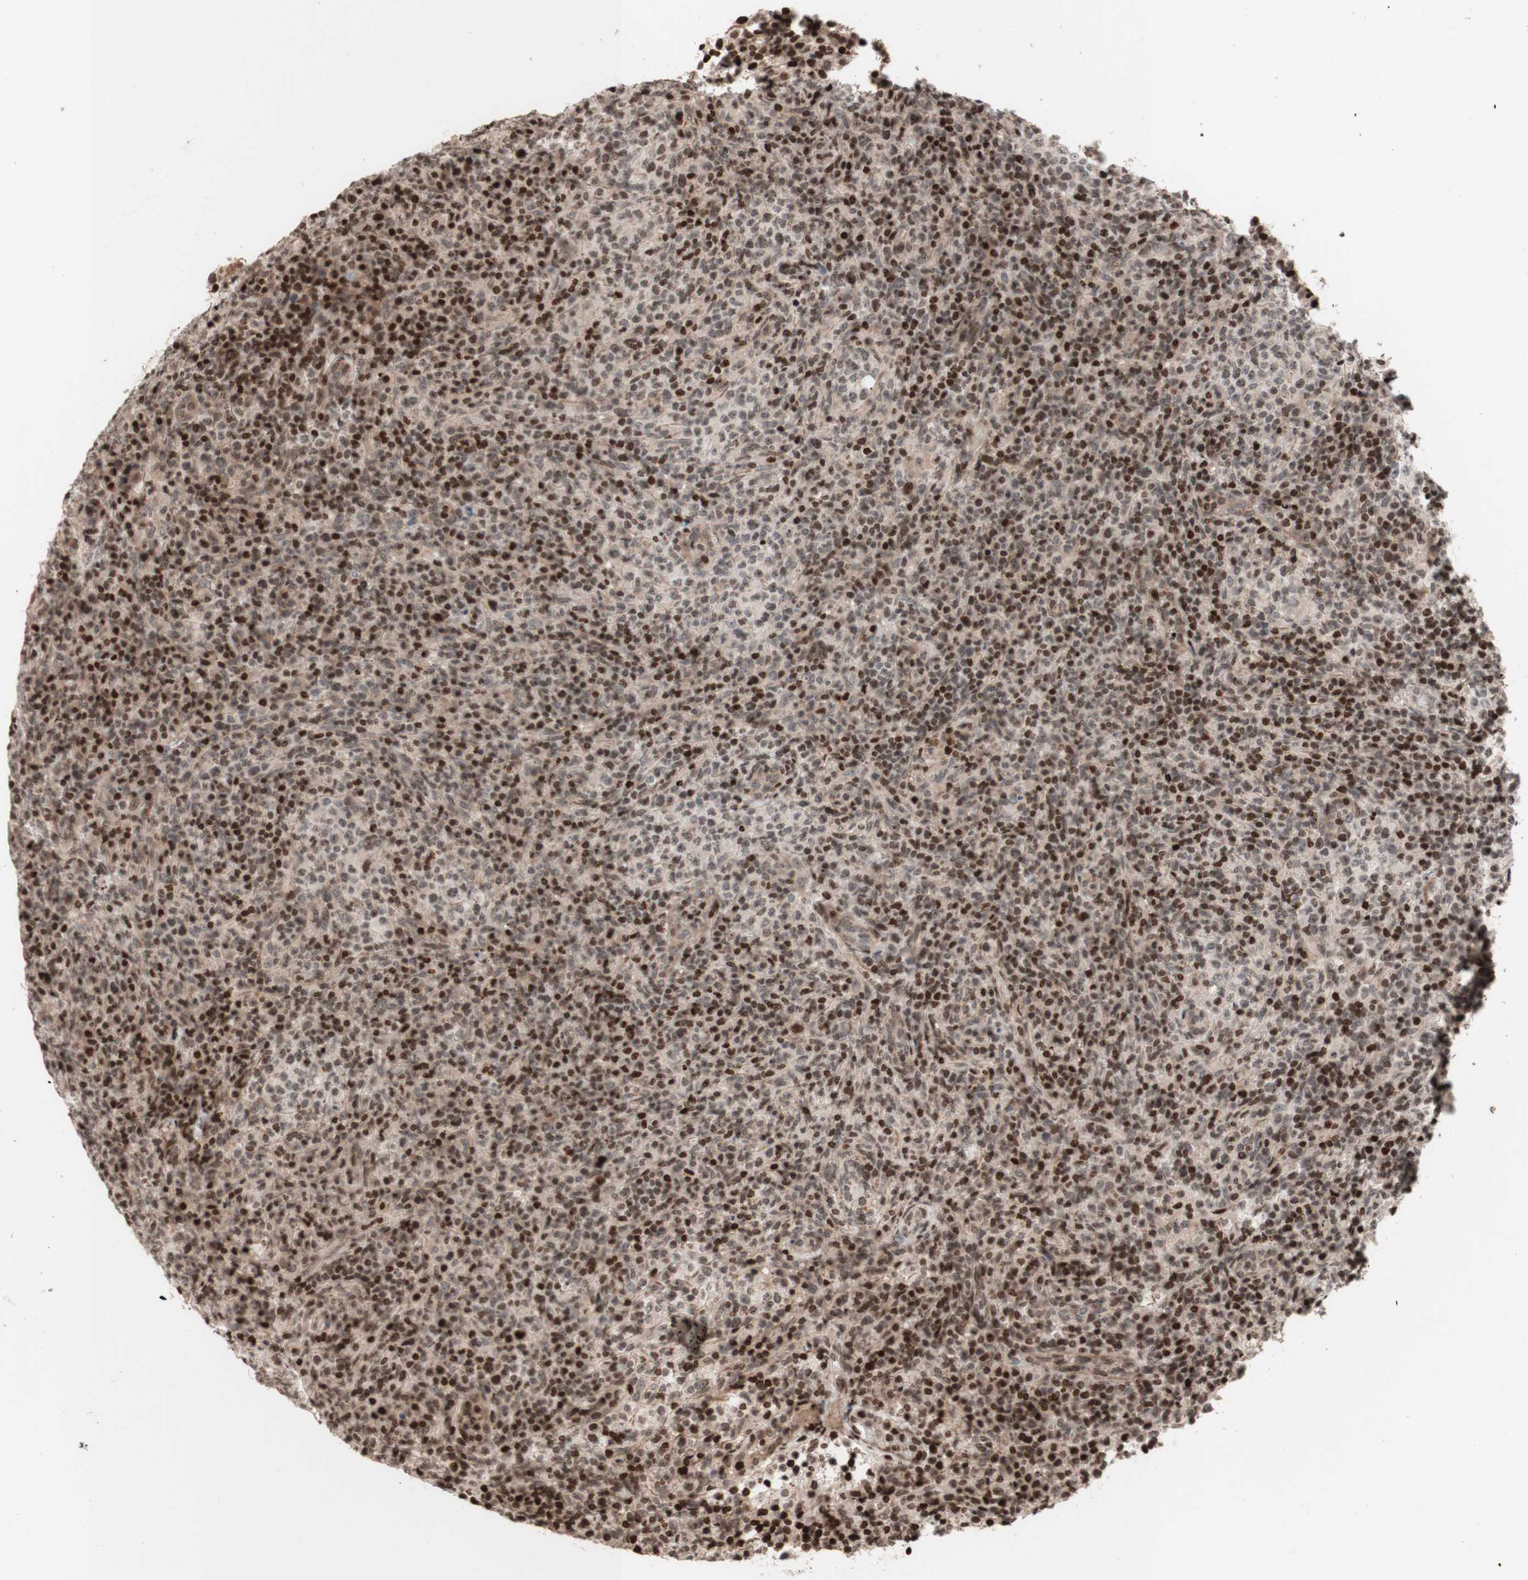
{"staining": {"intensity": "strong", "quantity": "25%-75%", "location": "cytoplasmic/membranous,nuclear"}, "tissue": "lymphoma", "cell_type": "Tumor cells", "image_type": "cancer", "snomed": [{"axis": "morphology", "description": "Malignant lymphoma, non-Hodgkin's type, High grade"}, {"axis": "topography", "description": "Lymph node"}], "caption": "A brown stain highlights strong cytoplasmic/membranous and nuclear expression of a protein in human malignant lymphoma, non-Hodgkin's type (high-grade) tumor cells.", "gene": "POLA1", "patient": {"sex": "female", "age": 76}}